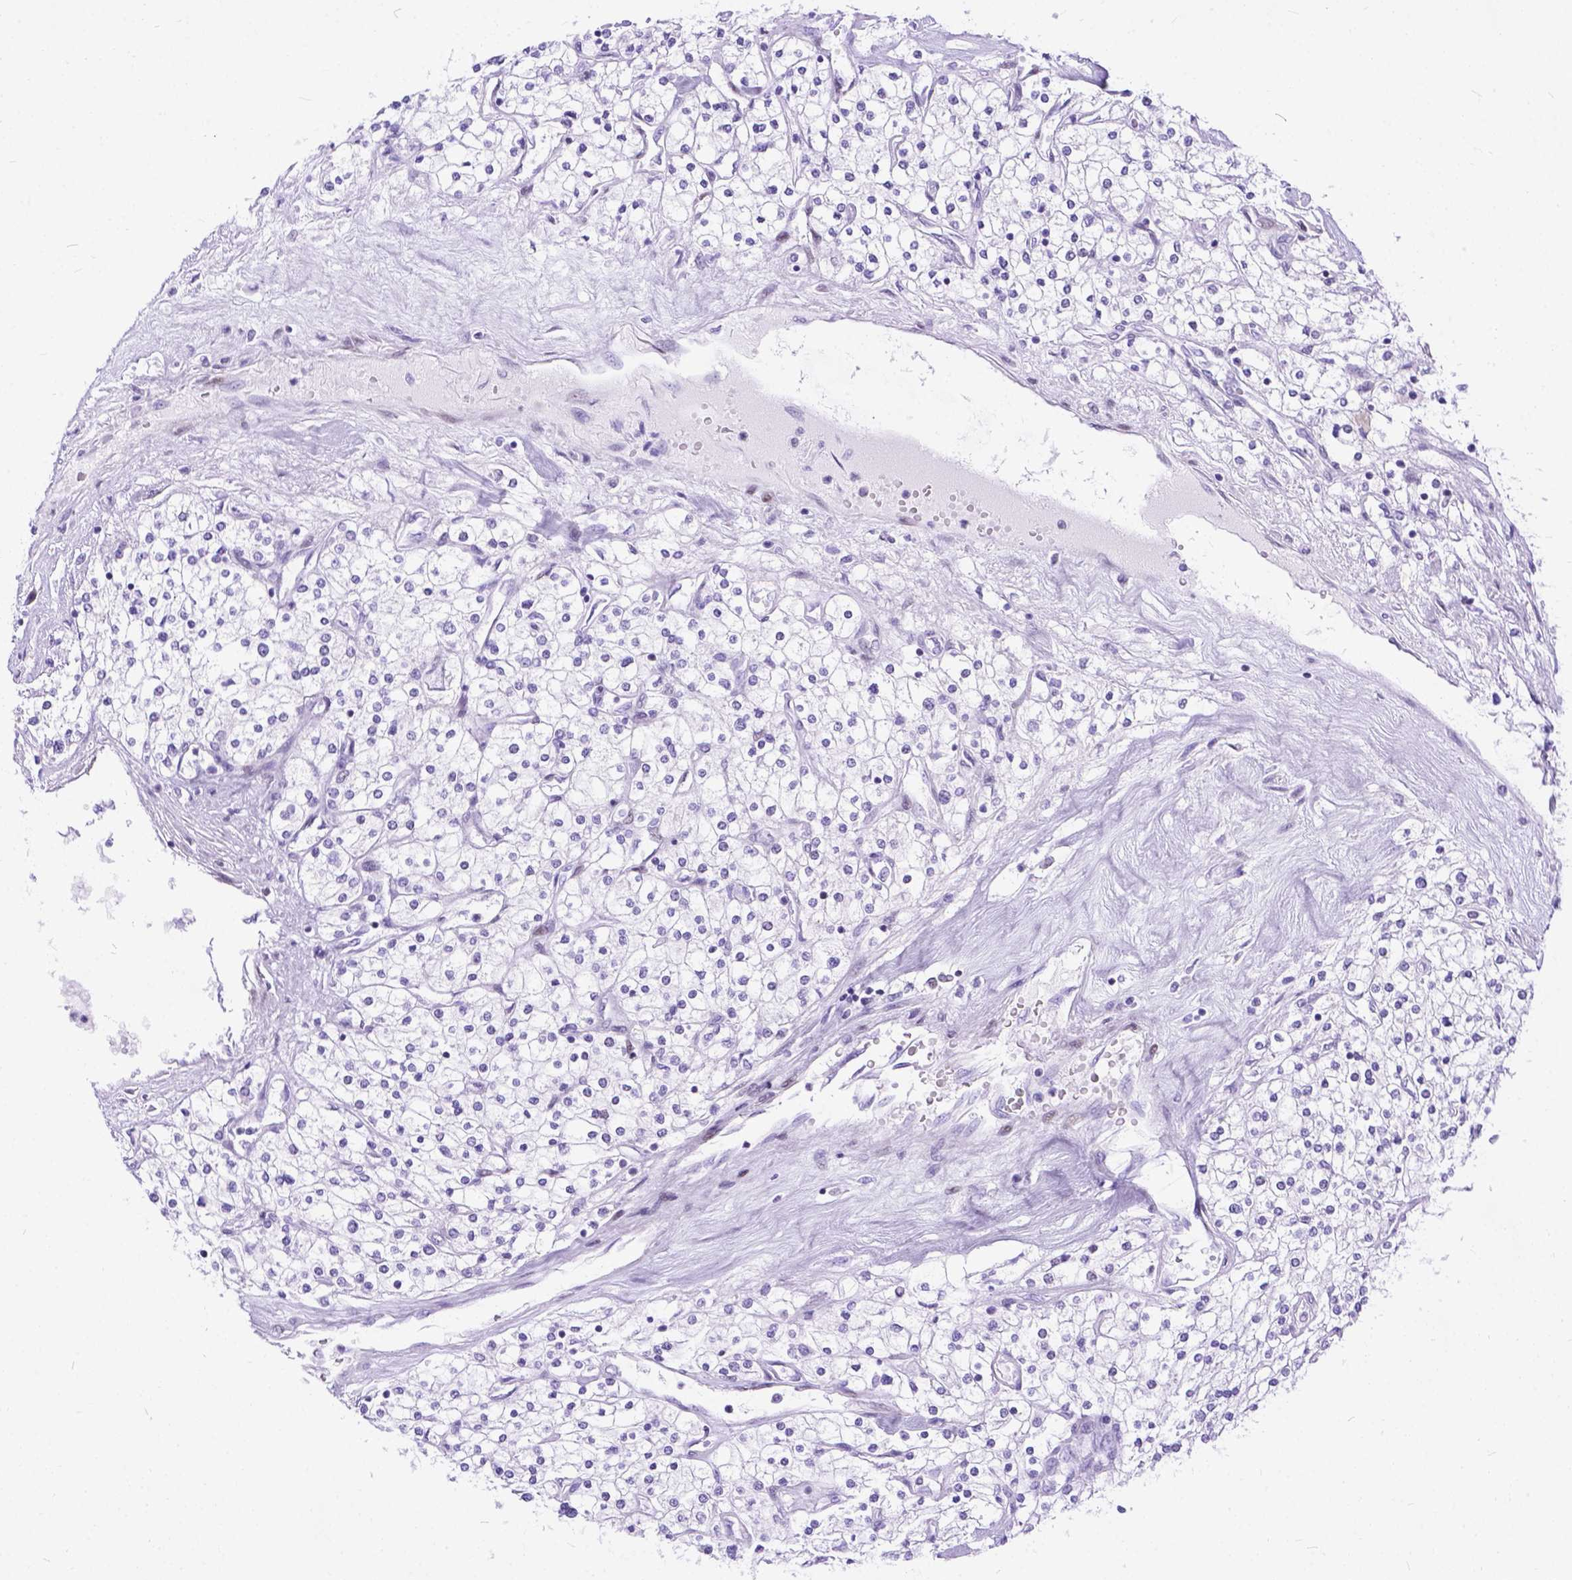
{"staining": {"intensity": "negative", "quantity": "none", "location": "none"}, "tissue": "renal cancer", "cell_type": "Tumor cells", "image_type": "cancer", "snomed": [{"axis": "morphology", "description": "Adenocarcinoma, NOS"}, {"axis": "topography", "description": "Kidney"}], "caption": "Tumor cells are negative for protein expression in human adenocarcinoma (renal).", "gene": "FAM124B", "patient": {"sex": "male", "age": 80}}